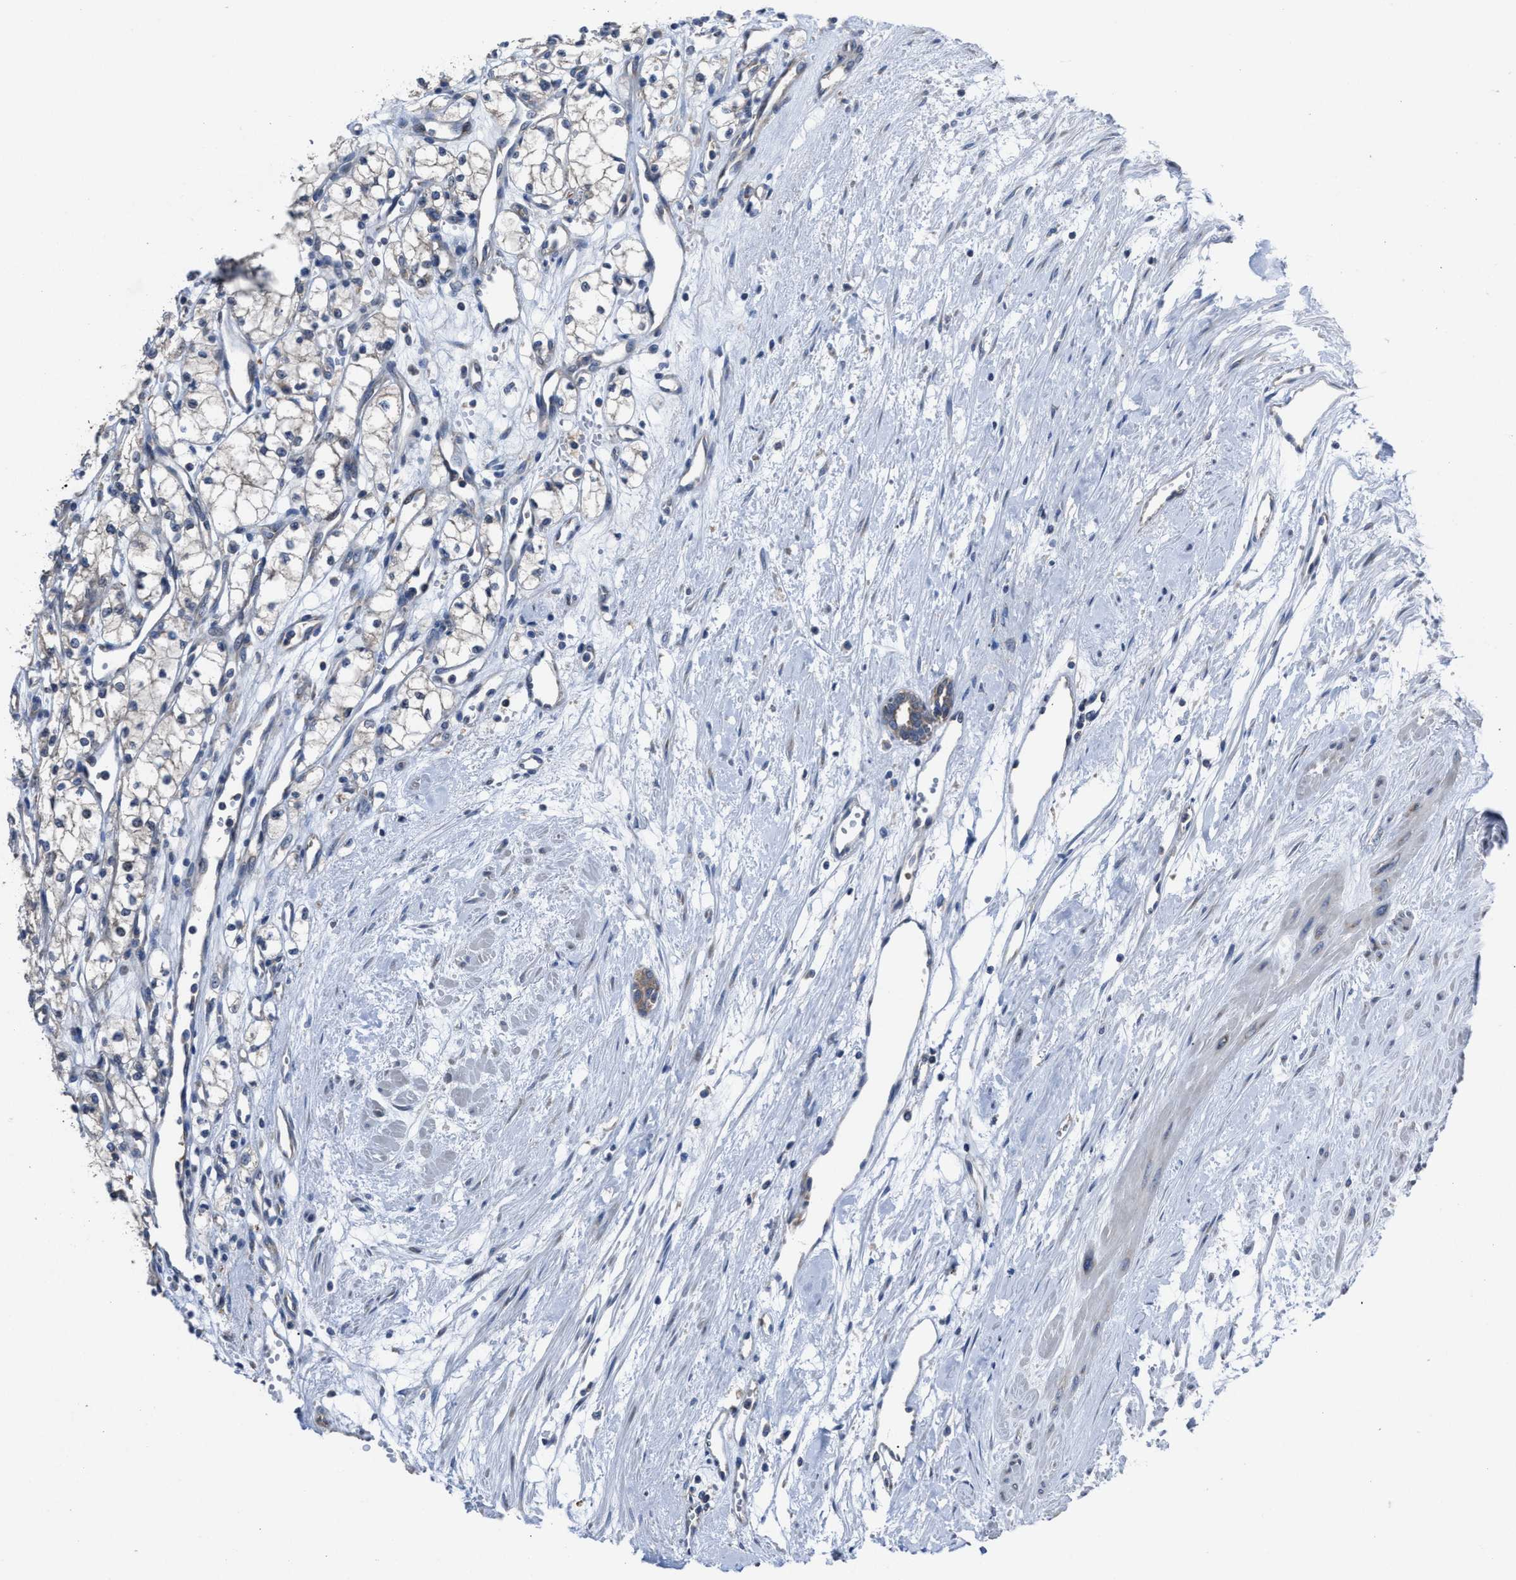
{"staining": {"intensity": "negative", "quantity": "none", "location": "none"}, "tissue": "renal cancer", "cell_type": "Tumor cells", "image_type": "cancer", "snomed": [{"axis": "morphology", "description": "Adenocarcinoma, NOS"}, {"axis": "topography", "description": "Kidney"}], "caption": "Tumor cells are negative for brown protein staining in renal adenocarcinoma.", "gene": "UPF1", "patient": {"sex": "male", "age": 59}}